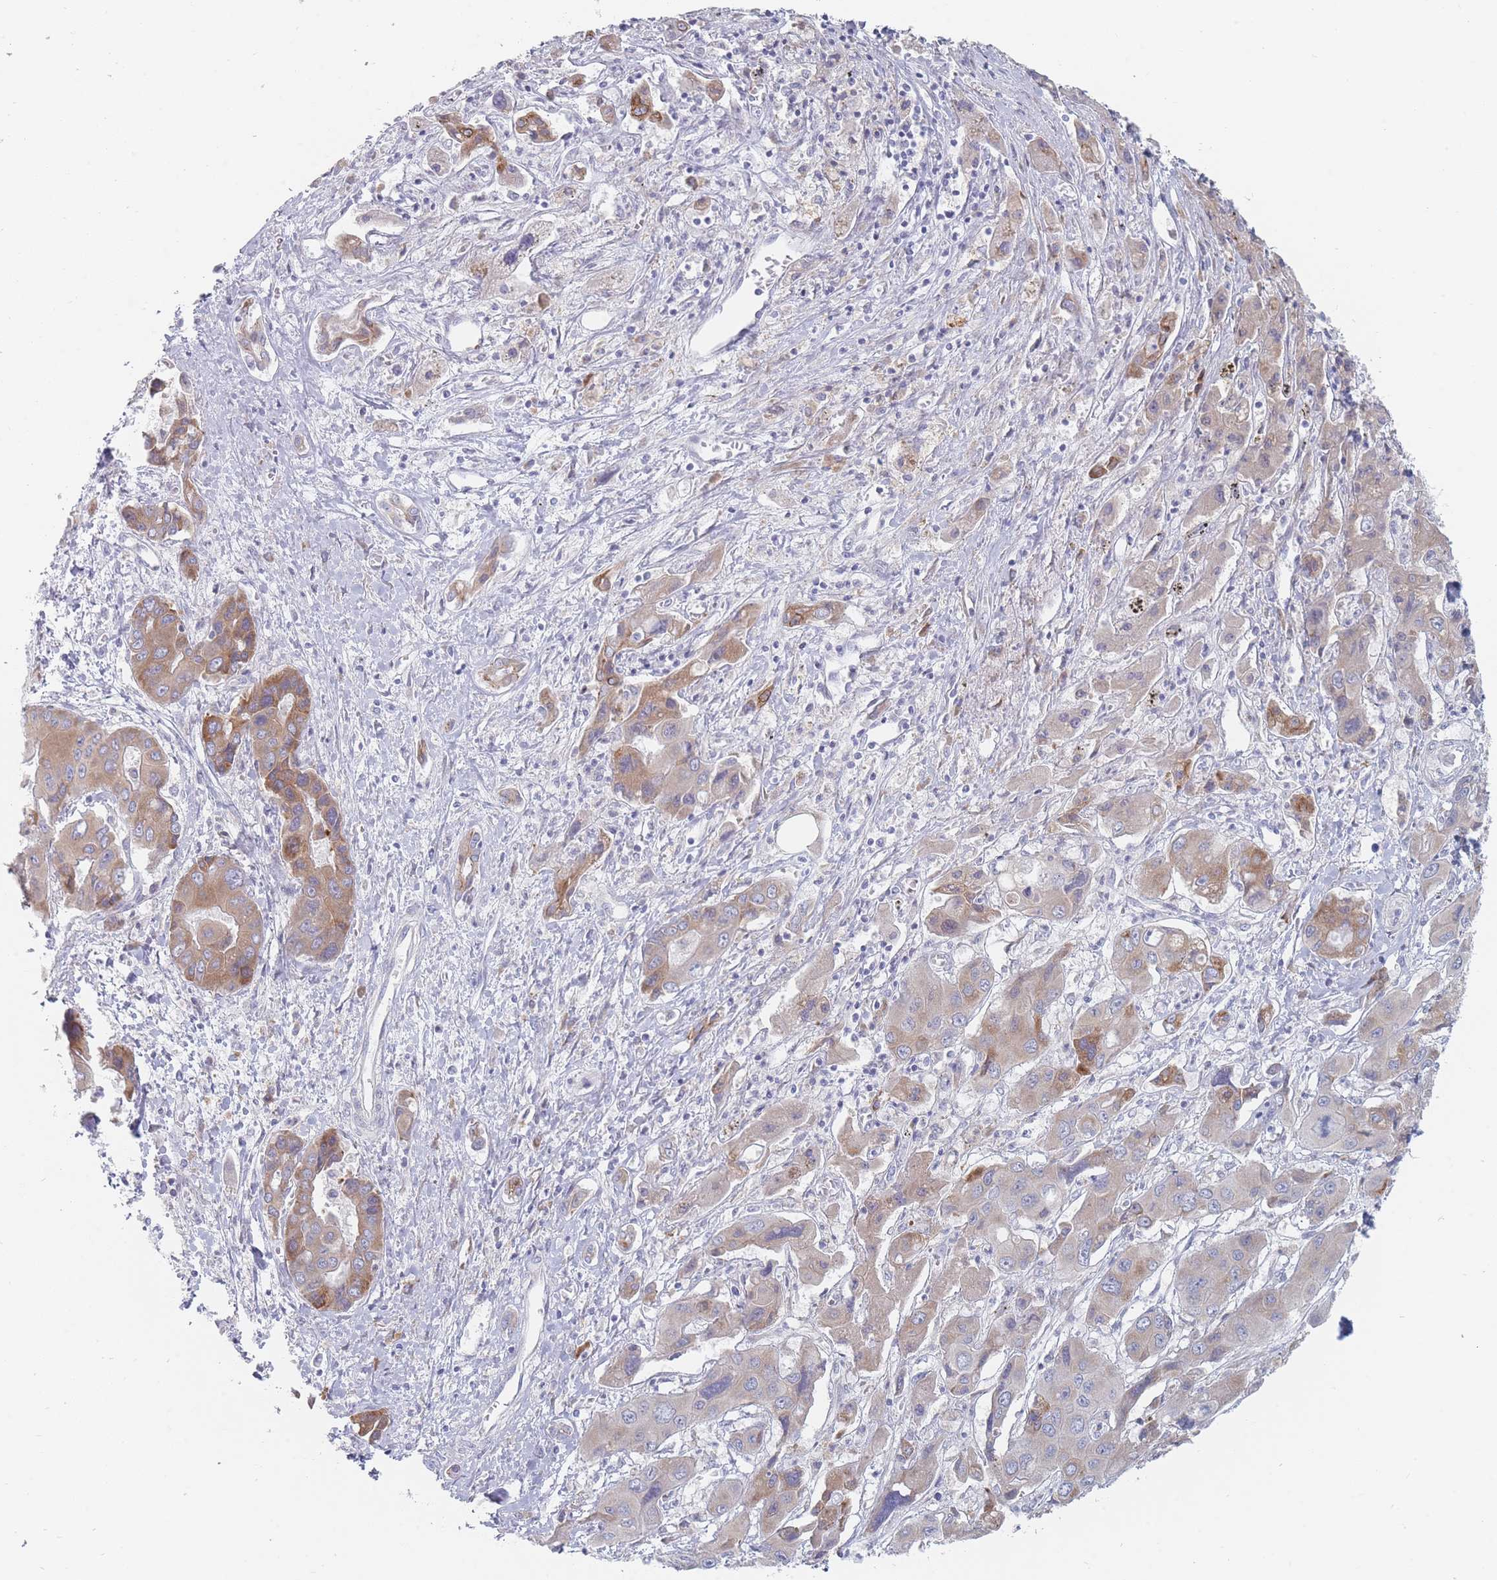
{"staining": {"intensity": "moderate", "quantity": "<25%", "location": "cytoplasmic/membranous"}, "tissue": "liver cancer", "cell_type": "Tumor cells", "image_type": "cancer", "snomed": [{"axis": "morphology", "description": "Cholangiocarcinoma"}, {"axis": "topography", "description": "Liver"}], "caption": "Immunohistochemical staining of human liver cancer (cholangiocarcinoma) reveals low levels of moderate cytoplasmic/membranous positivity in about <25% of tumor cells.", "gene": "SPATS1", "patient": {"sex": "male", "age": 67}}